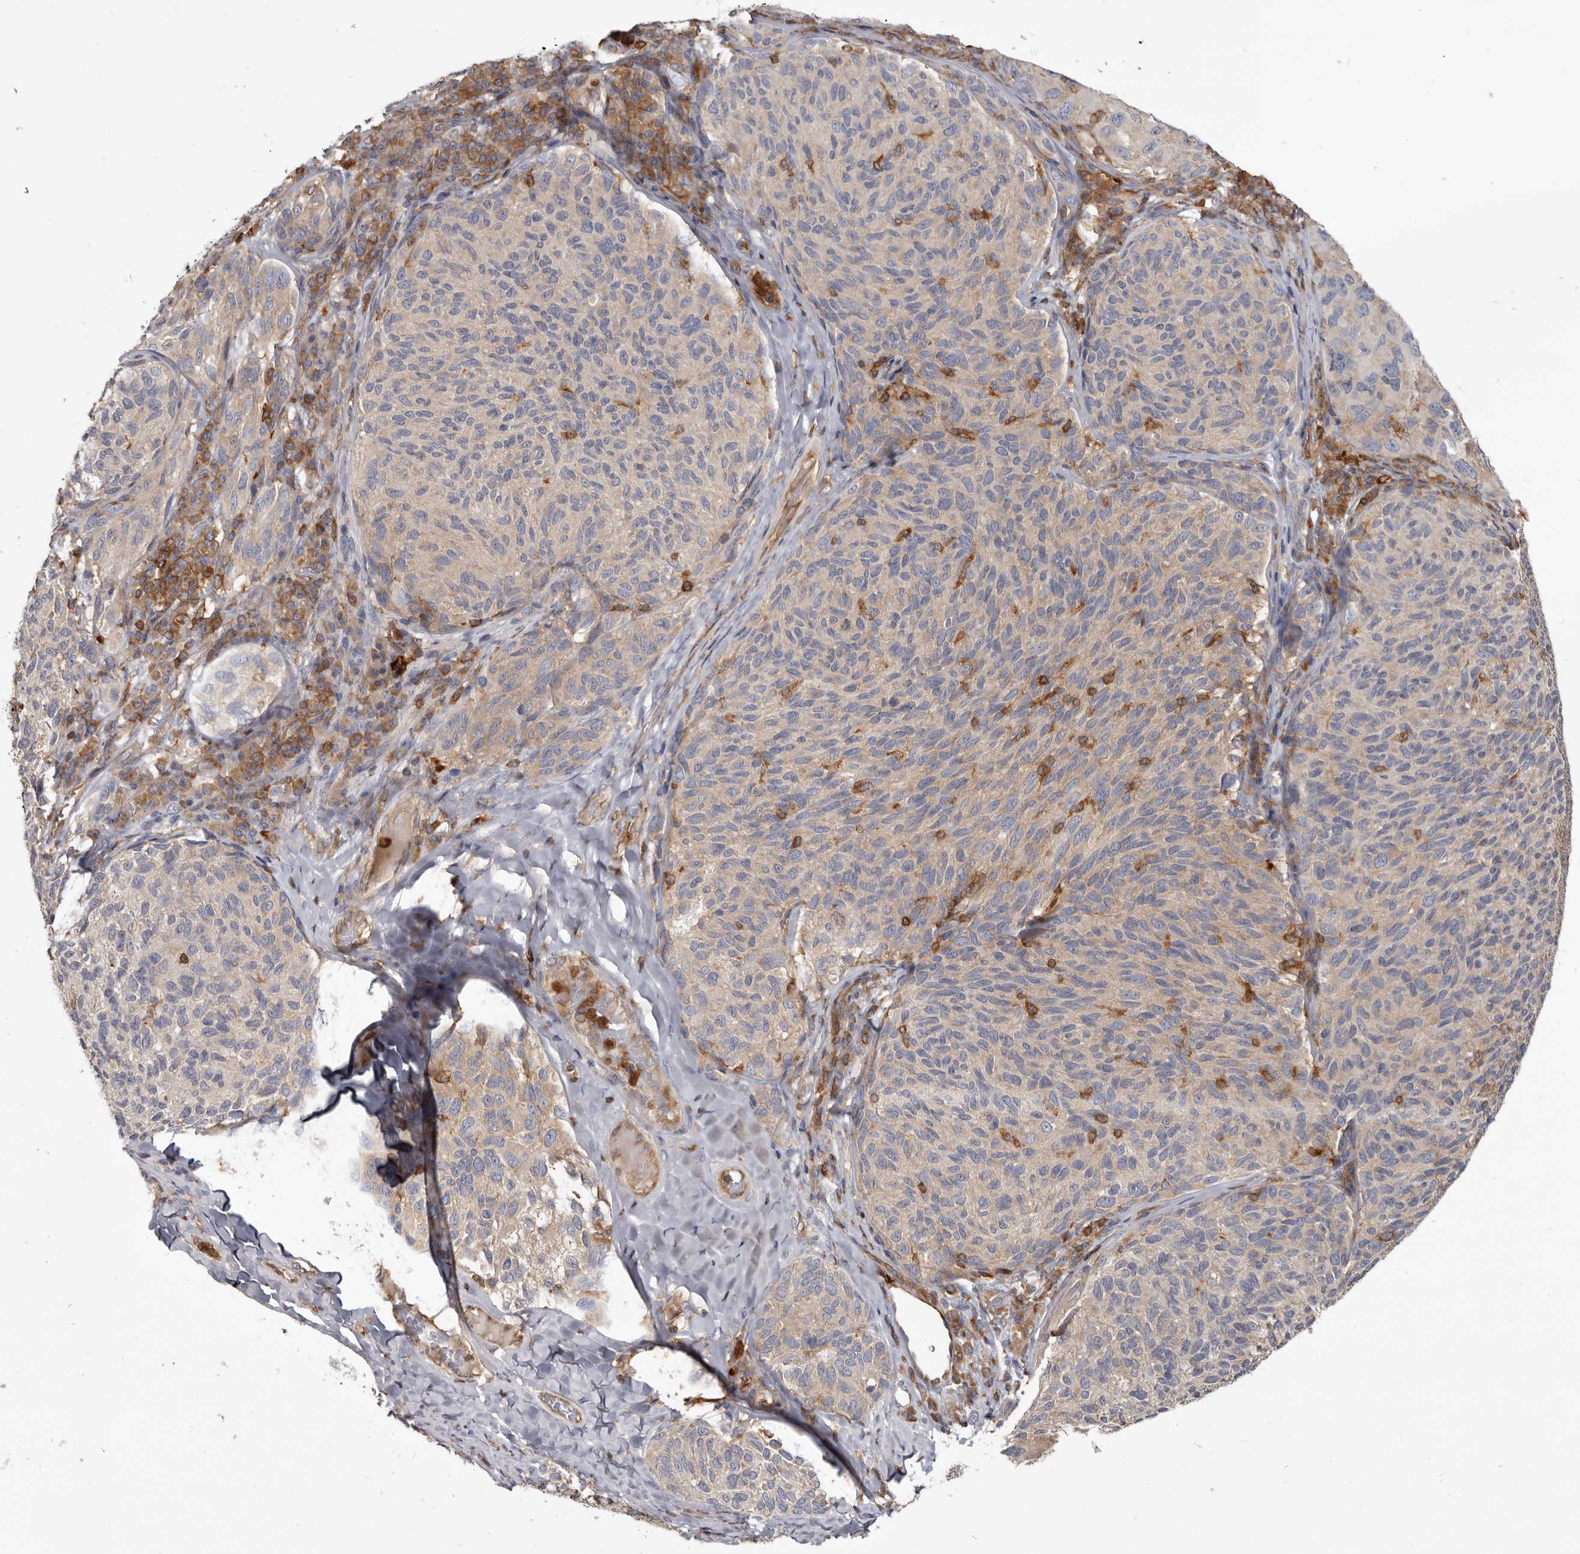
{"staining": {"intensity": "negative", "quantity": "none", "location": "none"}, "tissue": "melanoma", "cell_type": "Tumor cells", "image_type": "cancer", "snomed": [{"axis": "morphology", "description": "Malignant melanoma, NOS"}, {"axis": "topography", "description": "Skin"}], "caption": "Photomicrograph shows no significant protein expression in tumor cells of melanoma.", "gene": "CBL", "patient": {"sex": "female", "age": 73}}